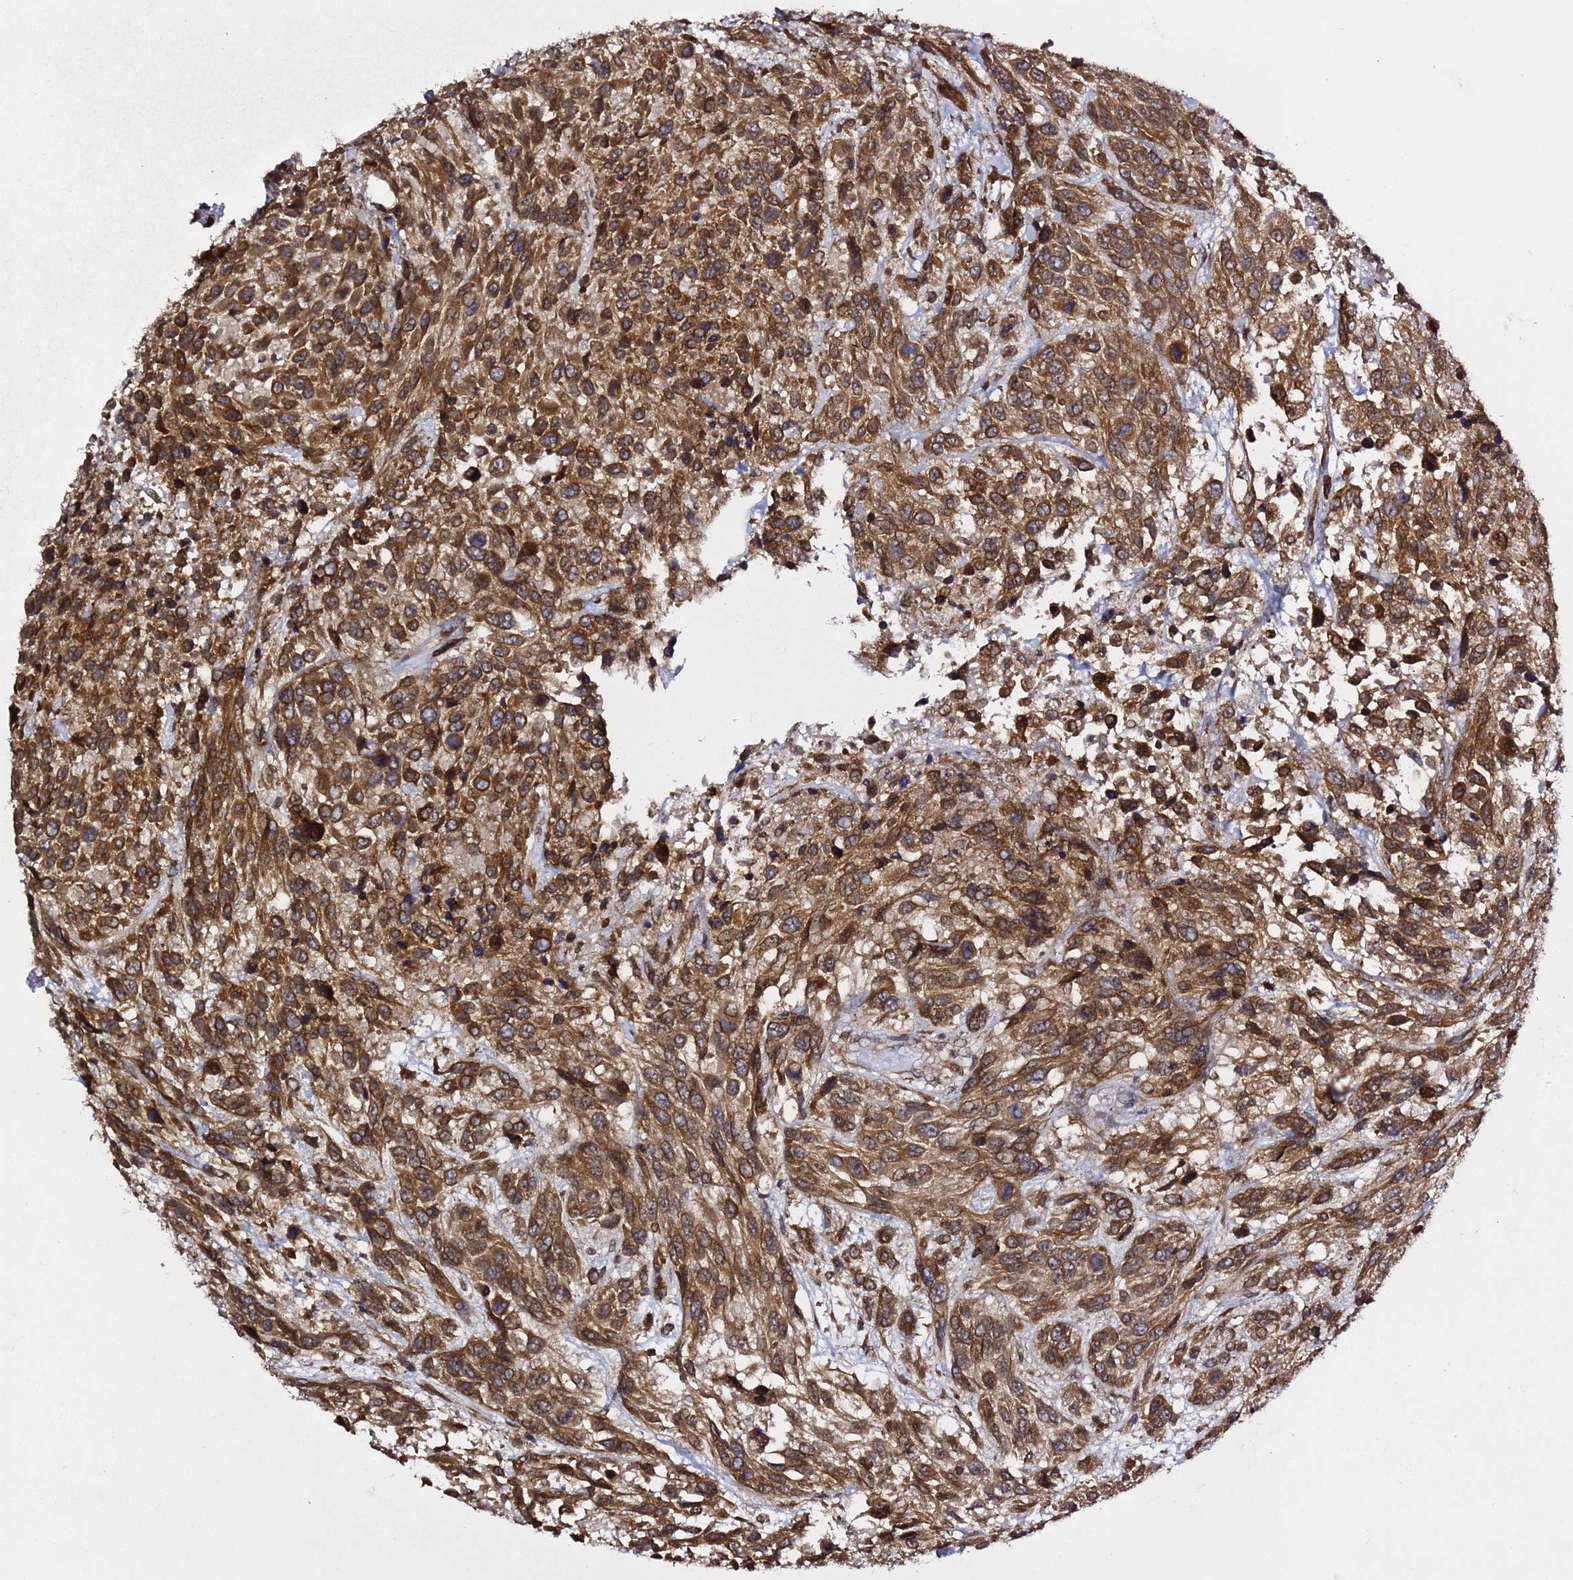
{"staining": {"intensity": "strong", "quantity": ">75%", "location": "cytoplasmic/membranous"}, "tissue": "urothelial cancer", "cell_type": "Tumor cells", "image_type": "cancer", "snomed": [{"axis": "morphology", "description": "Urothelial carcinoma, High grade"}, {"axis": "topography", "description": "Urinary bladder"}], "caption": "Tumor cells display strong cytoplasmic/membranous staining in about >75% of cells in urothelial cancer. The staining was performed using DAB to visualize the protein expression in brown, while the nuclei were stained in blue with hematoxylin (Magnification: 20x).", "gene": "PRKAB2", "patient": {"sex": "female", "age": 70}}